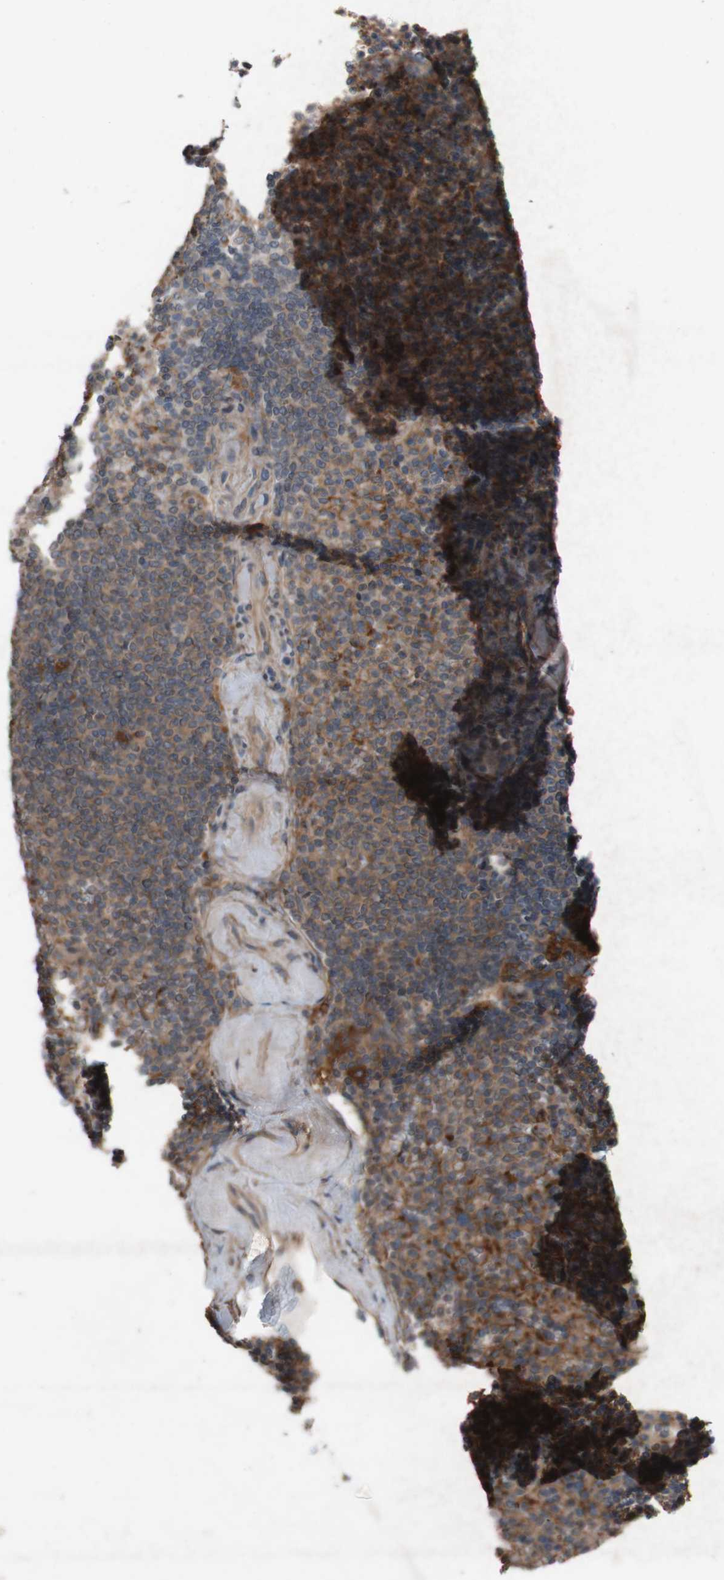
{"staining": {"intensity": "moderate", "quantity": ">75%", "location": "cytoplasmic/membranous"}, "tissue": "spleen", "cell_type": "Cells in red pulp", "image_type": "normal", "snomed": [{"axis": "morphology", "description": "Normal tissue, NOS"}, {"axis": "topography", "description": "Spleen"}], "caption": "IHC (DAB (3,3'-diaminobenzidine)) staining of normal human spleen exhibits moderate cytoplasmic/membranous protein positivity in approximately >75% of cells in red pulp.", "gene": "ATP6V1F", "patient": {"sex": "female", "age": 74}}